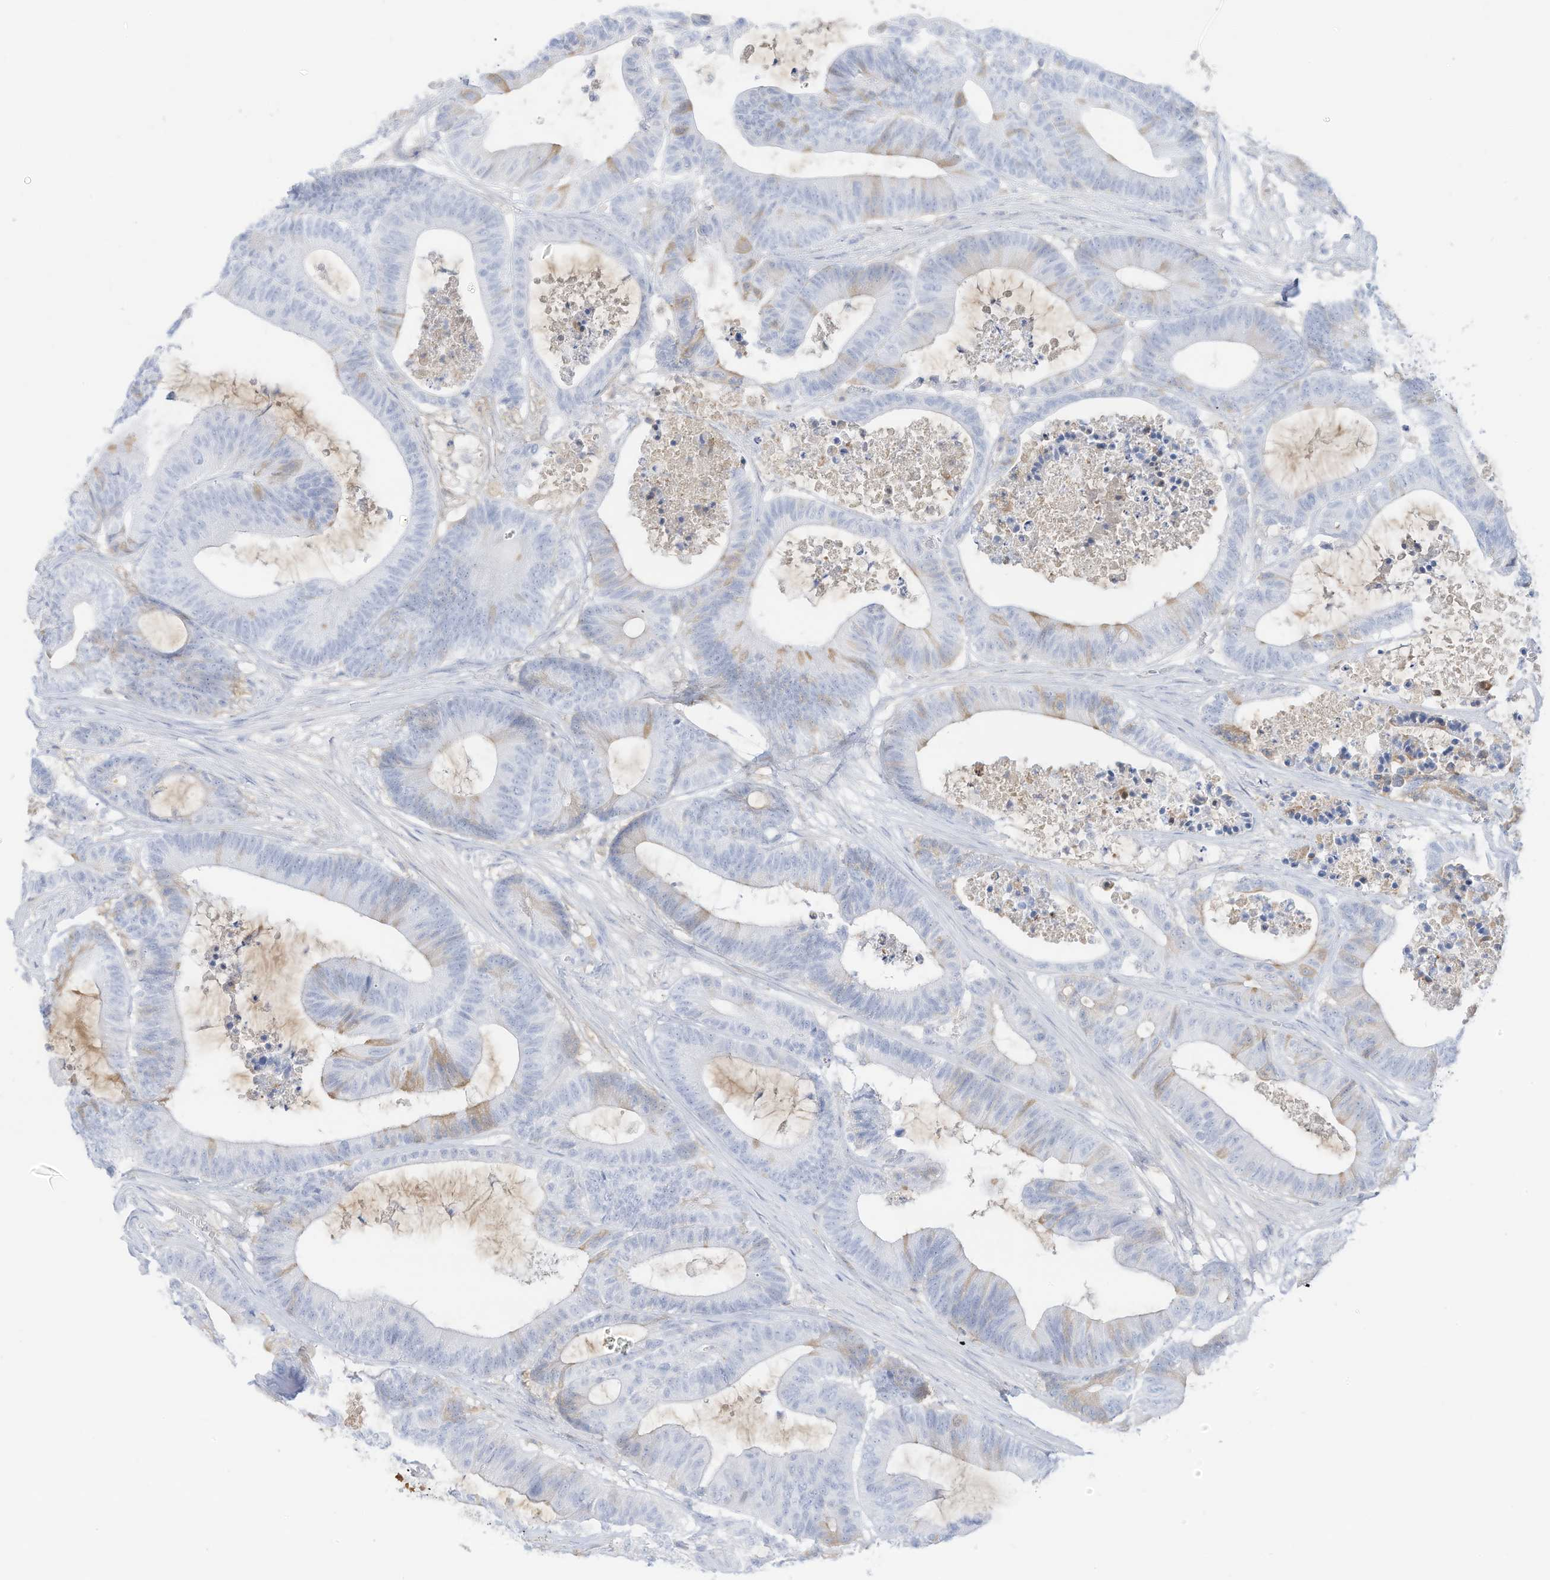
{"staining": {"intensity": "negative", "quantity": "none", "location": "none"}, "tissue": "colorectal cancer", "cell_type": "Tumor cells", "image_type": "cancer", "snomed": [{"axis": "morphology", "description": "Adenocarcinoma, NOS"}, {"axis": "topography", "description": "Colon"}], "caption": "Immunohistochemistry image of neoplastic tissue: colorectal cancer stained with DAB (3,3'-diaminobenzidine) exhibits no significant protein staining in tumor cells.", "gene": "HSD17B13", "patient": {"sex": "female", "age": 84}}